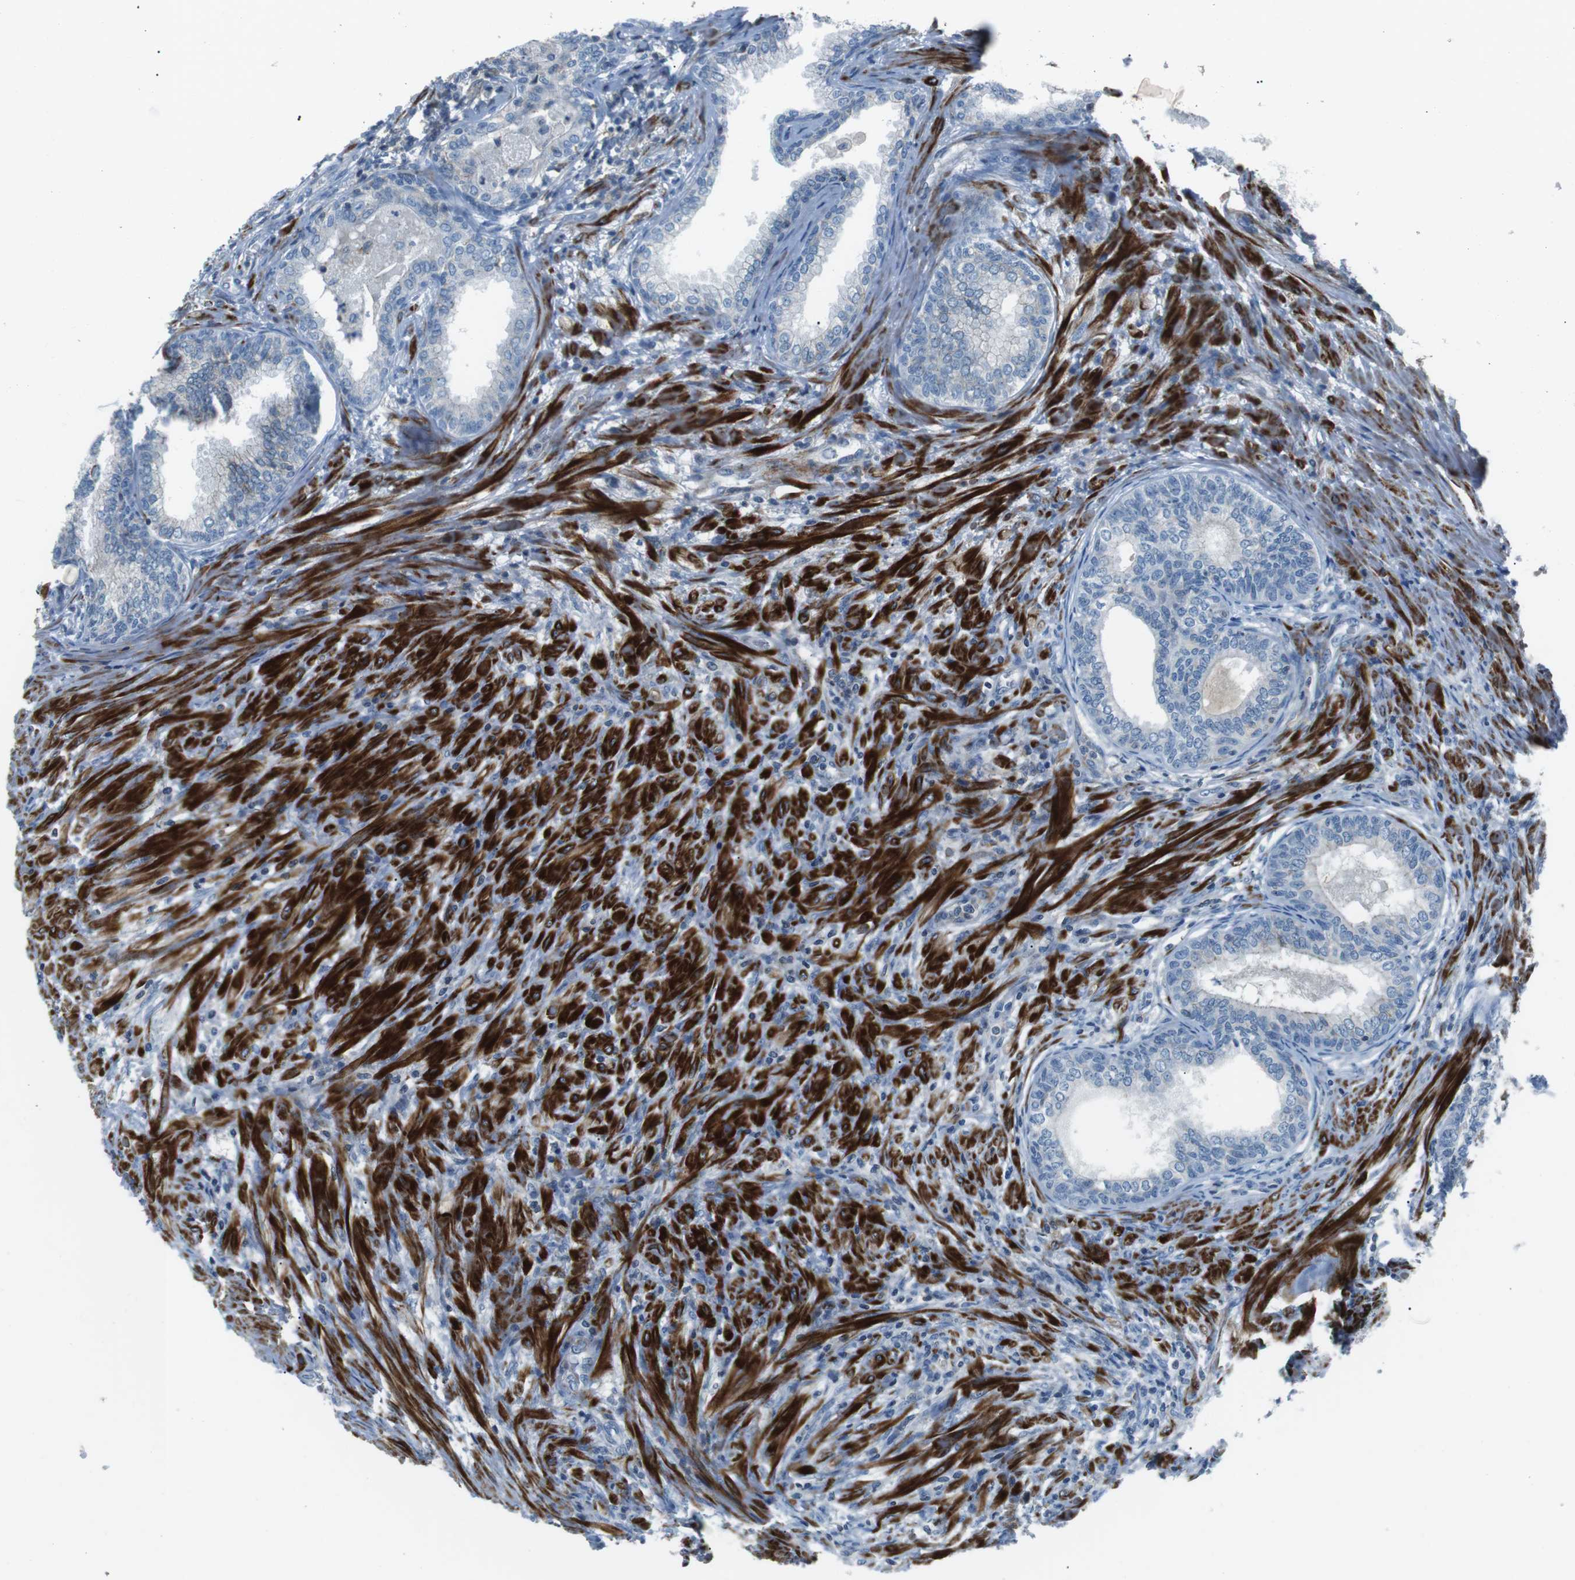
{"staining": {"intensity": "negative", "quantity": "none", "location": "none"}, "tissue": "prostate", "cell_type": "Glandular cells", "image_type": "normal", "snomed": [{"axis": "morphology", "description": "Normal tissue, NOS"}, {"axis": "topography", "description": "Prostate"}], "caption": "The immunohistochemistry histopathology image has no significant staining in glandular cells of prostate. (DAB IHC visualized using brightfield microscopy, high magnification).", "gene": "ARVCF", "patient": {"sex": "male", "age": 76}}